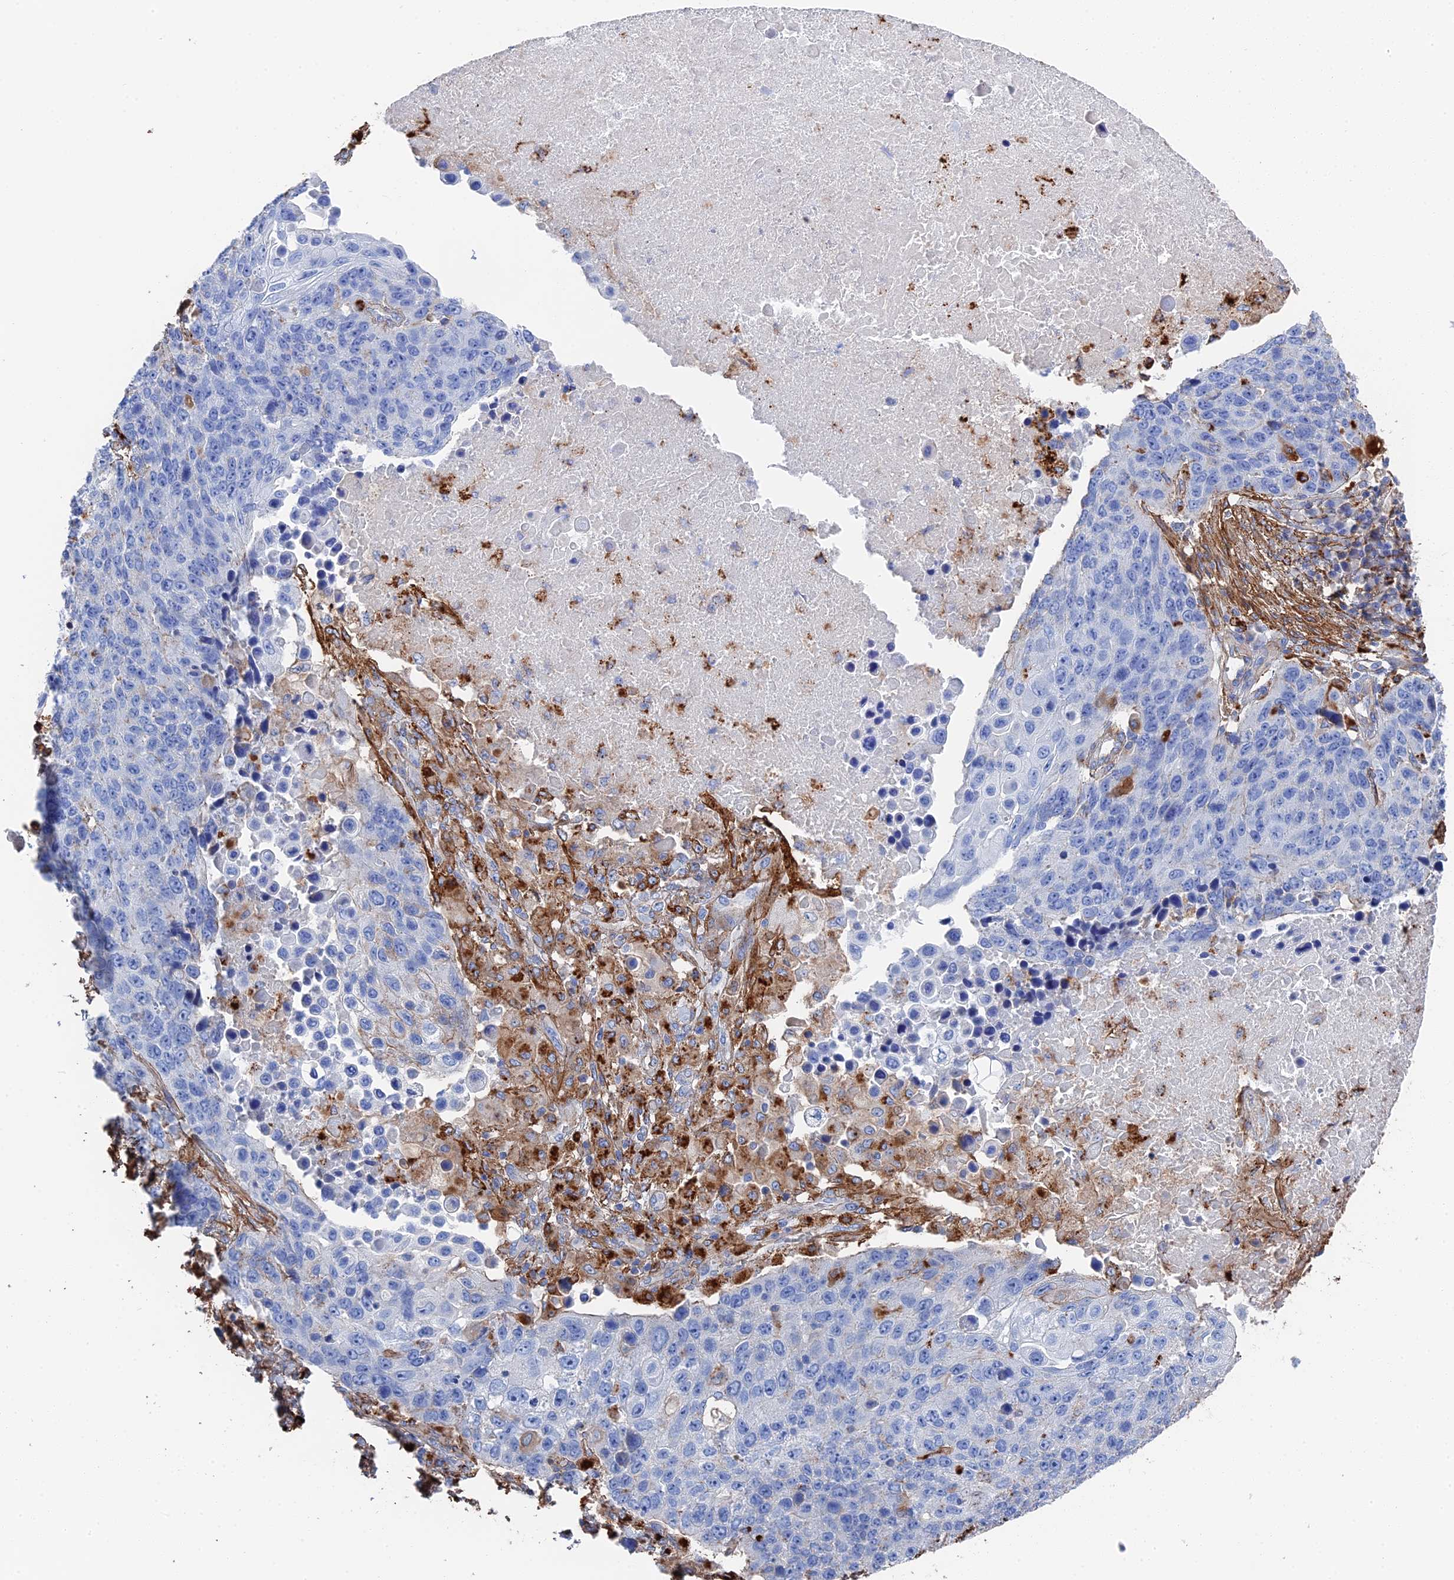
{"staining": {"intensity": "negative", "quantity": "none", "location": "none"}, "tissue": "lung cancer", "cell_type": "Tumor cells", "image_type": "cancer", "snomed": [{"axis": "morphology", "description": "Normal tissue, NOS"}, {"axis": "morphology", "description": "Squamous cell carcinoma, NOS"}, {"axis": "topography", "description": "Lymph node"}, {"axis": "topography", "description": "Lung"}], "caption": "Human lung cancer stained for a protein using immunohistochemistry (IHC) exhibits no expression in tumor cells.", "gene": "STRA6", "patient": {"sex": "male", "age": 66}}